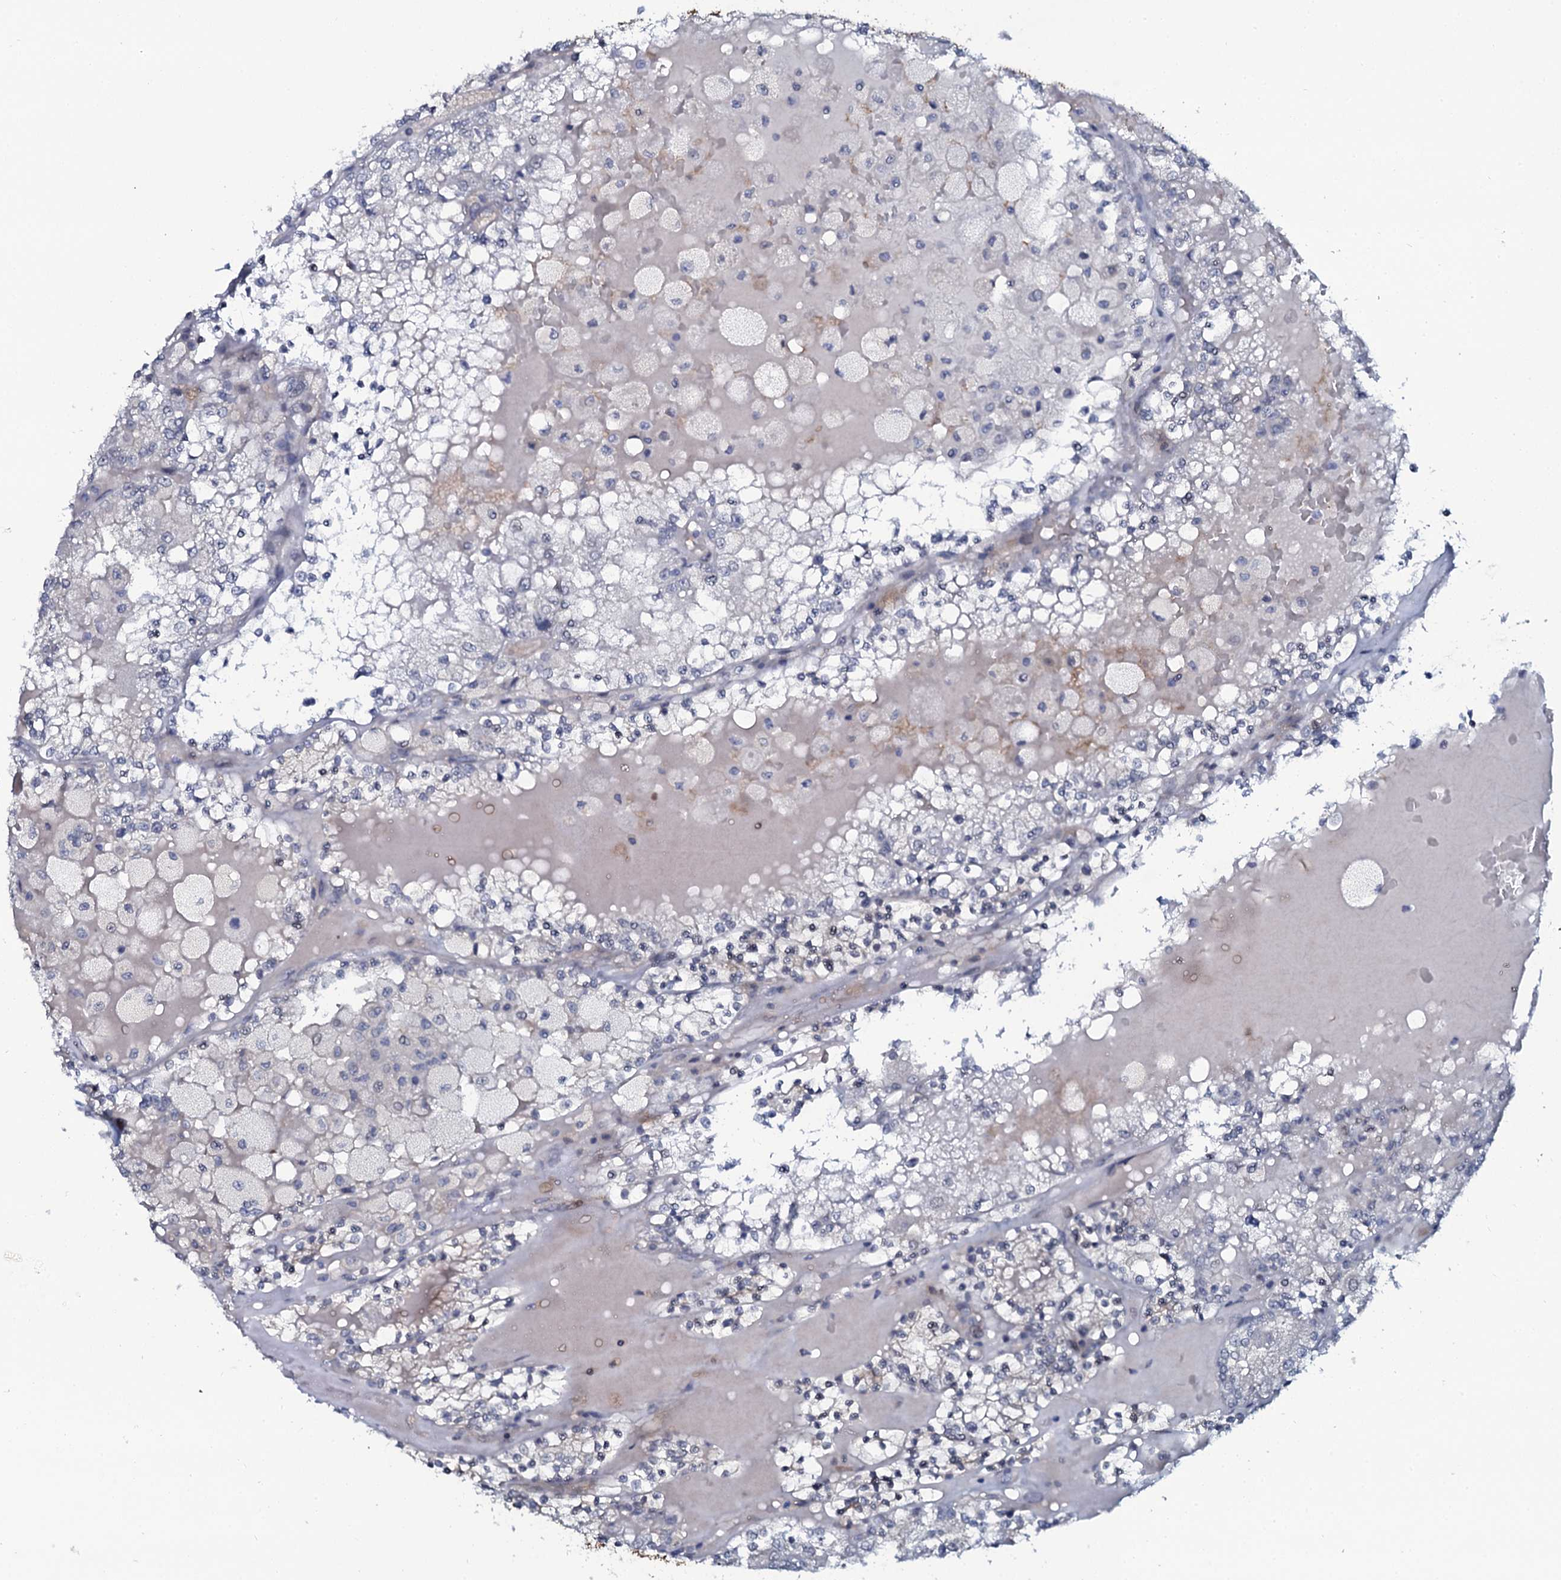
{"staining": {"intensity": "negative", "quantity": "none", "location": "none"}, "tissue": "renal cancer", "cell_type": "Tumor cells", "image_type": "cancer", "snomed": [{"axis": "morphology", "description": "Adenocarcinoma, NOS"}, {"axis": "topography", "description": "Kidney"}], "caption": "DAB immunohistochemical staining of human renal cancer demonstrates no significant positivity in tumor cells.", "gene": "C10orf88", "patient": {"sex": "female", "age": 56}}